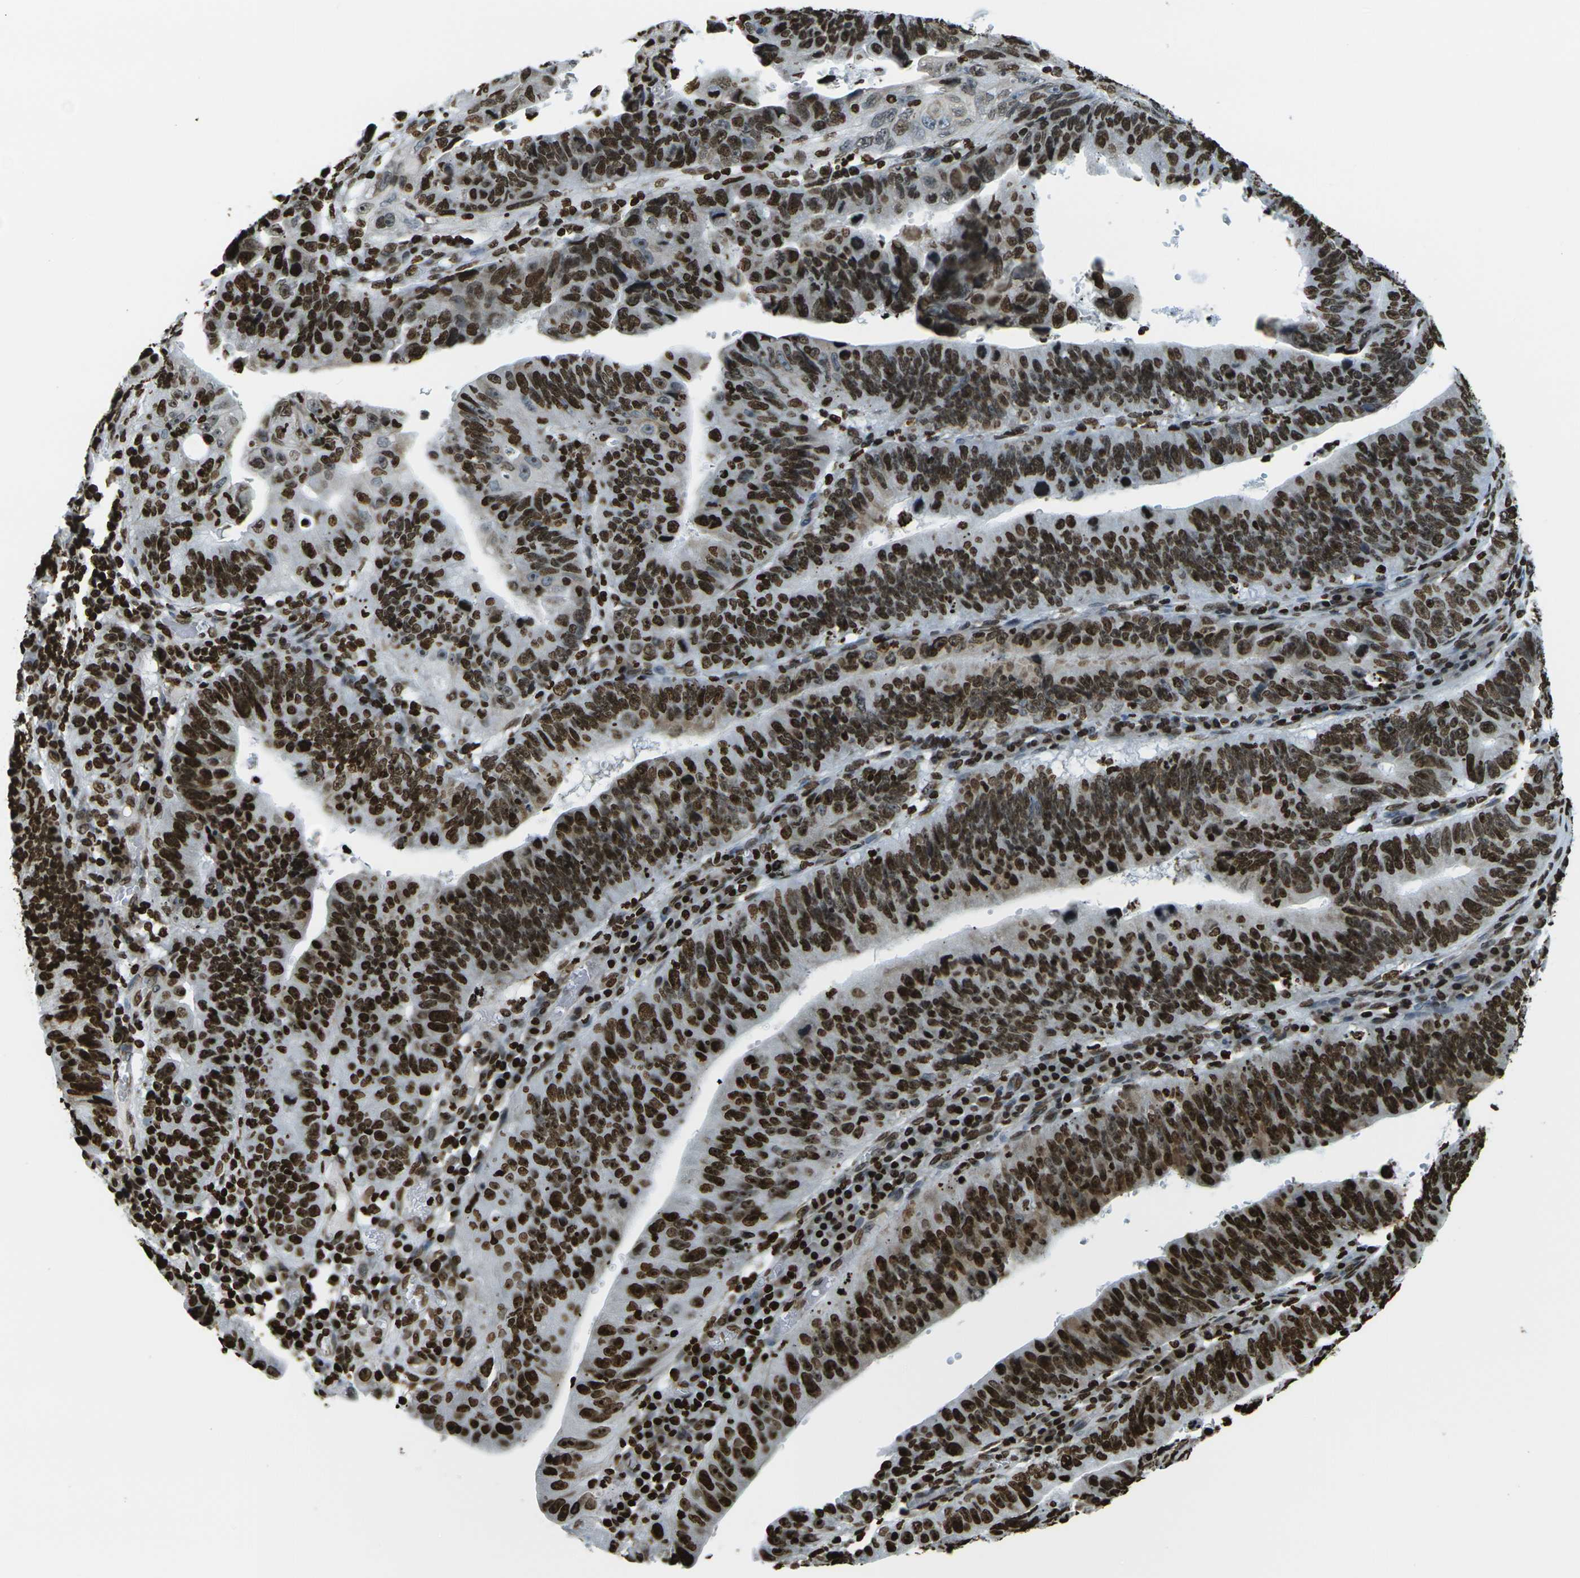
{"staining": {"intensity": "strong", "quantity": ">75%", "location": "nuclear"}, "tissue": "stomach cancer", "cell_type": "Tumor cells", "image_type": "cancer", "snomed": [{"axis": "morphology", "description": "Adenocarcinoma, NOS"}, {"axis": "topography", "description": "Stomach"}], "caption": "Strong nuclear expression for a protein is seen in about >75% of tumor cells of stomach cancer (adenocarcinoma) using IHC.", "gene": "H1-2", "patient": {"sex": "male", "age": 59}}